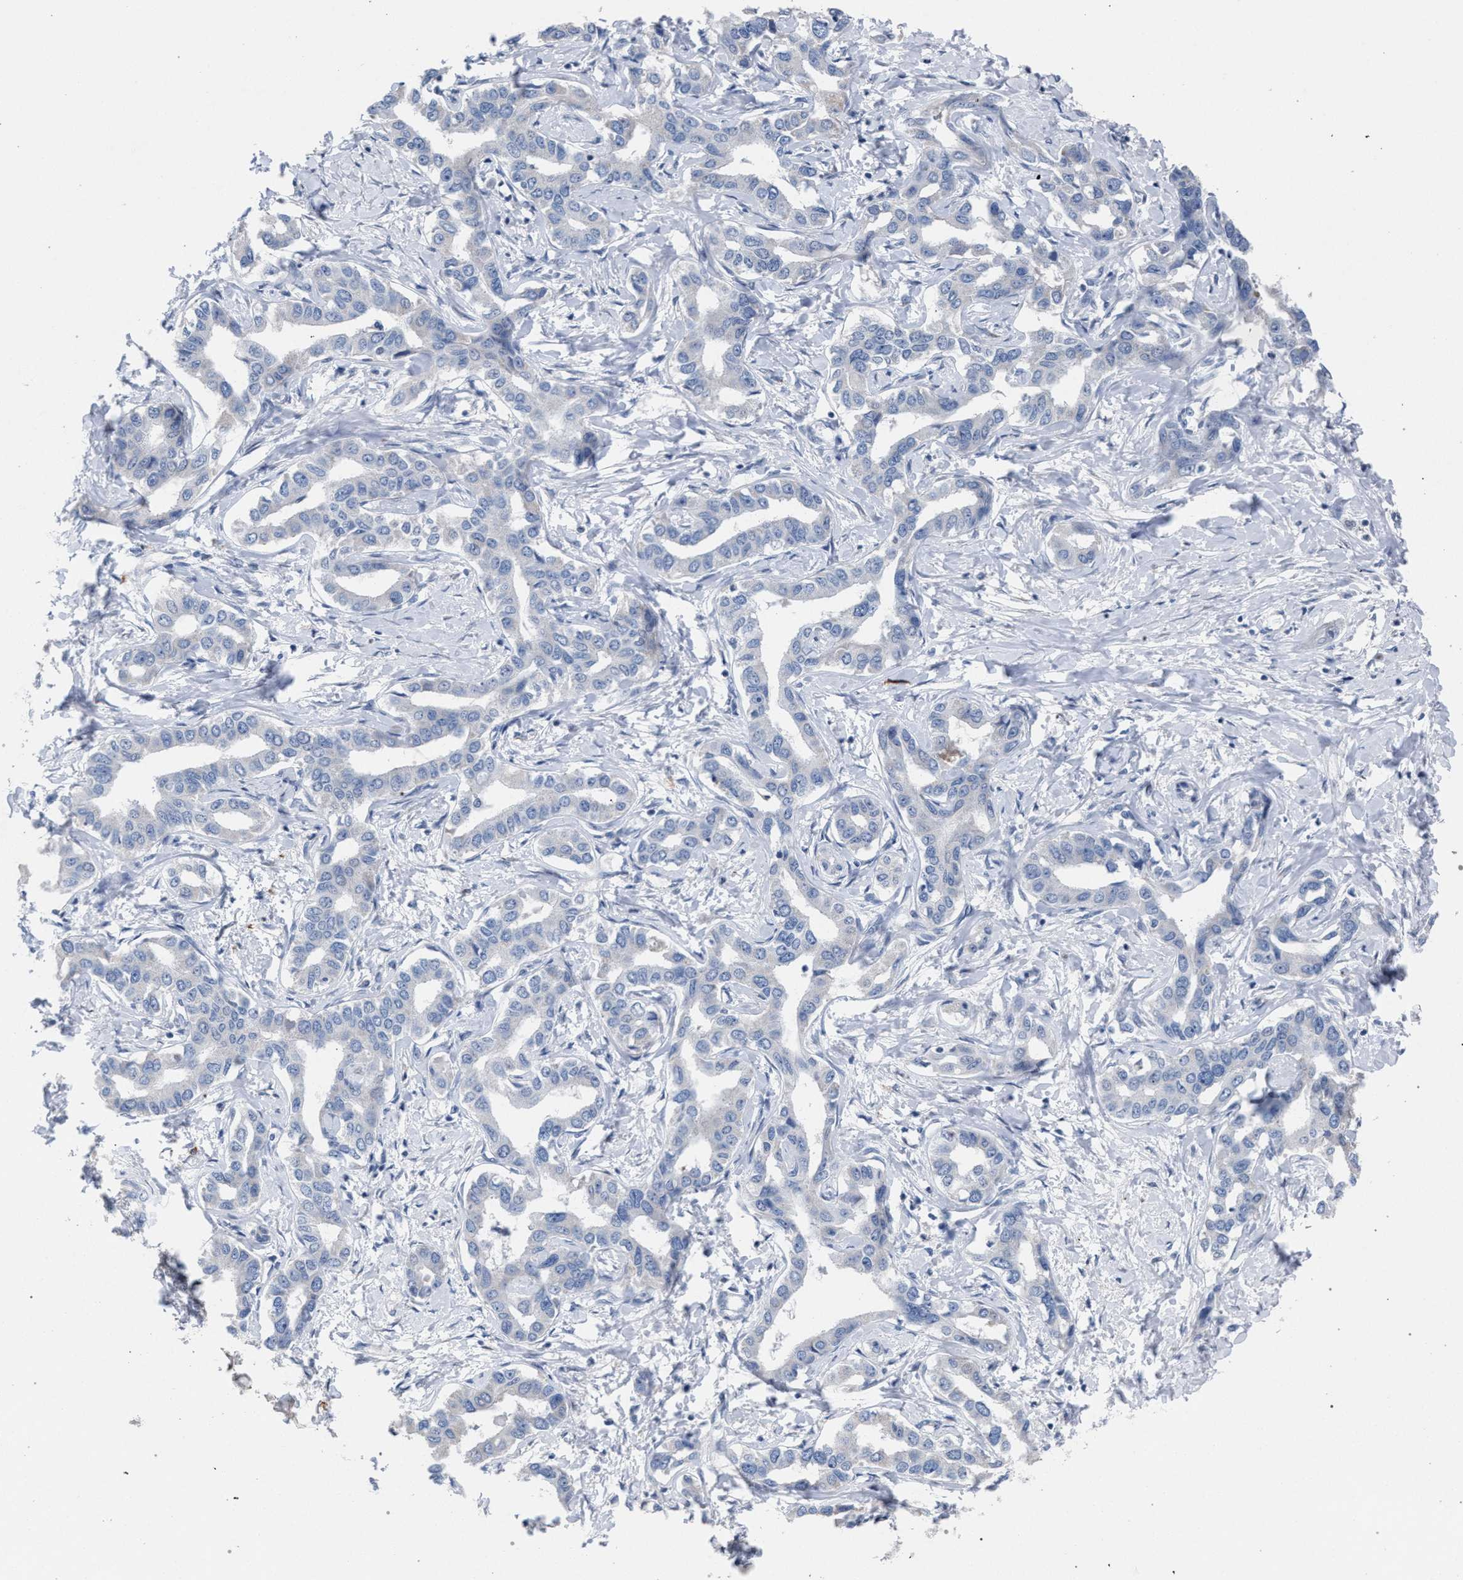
{"staining": {"intensity": "negative", "quantity": "none", "location": "none"}, "tissue": "liver cancer", "cell_type": "Tumor cells", "image_type": "cancer", "snomed": [{"axis": "morphology", "description": "Cholangiocarcinoma"}, {"axis": "topography", "description": "Liver"}], "caption": "A histopathology image of human liver cancer is negative for staining in tumor cells.", "gene": "RNF135", "patient": {"sex": "male", "age": 59}}